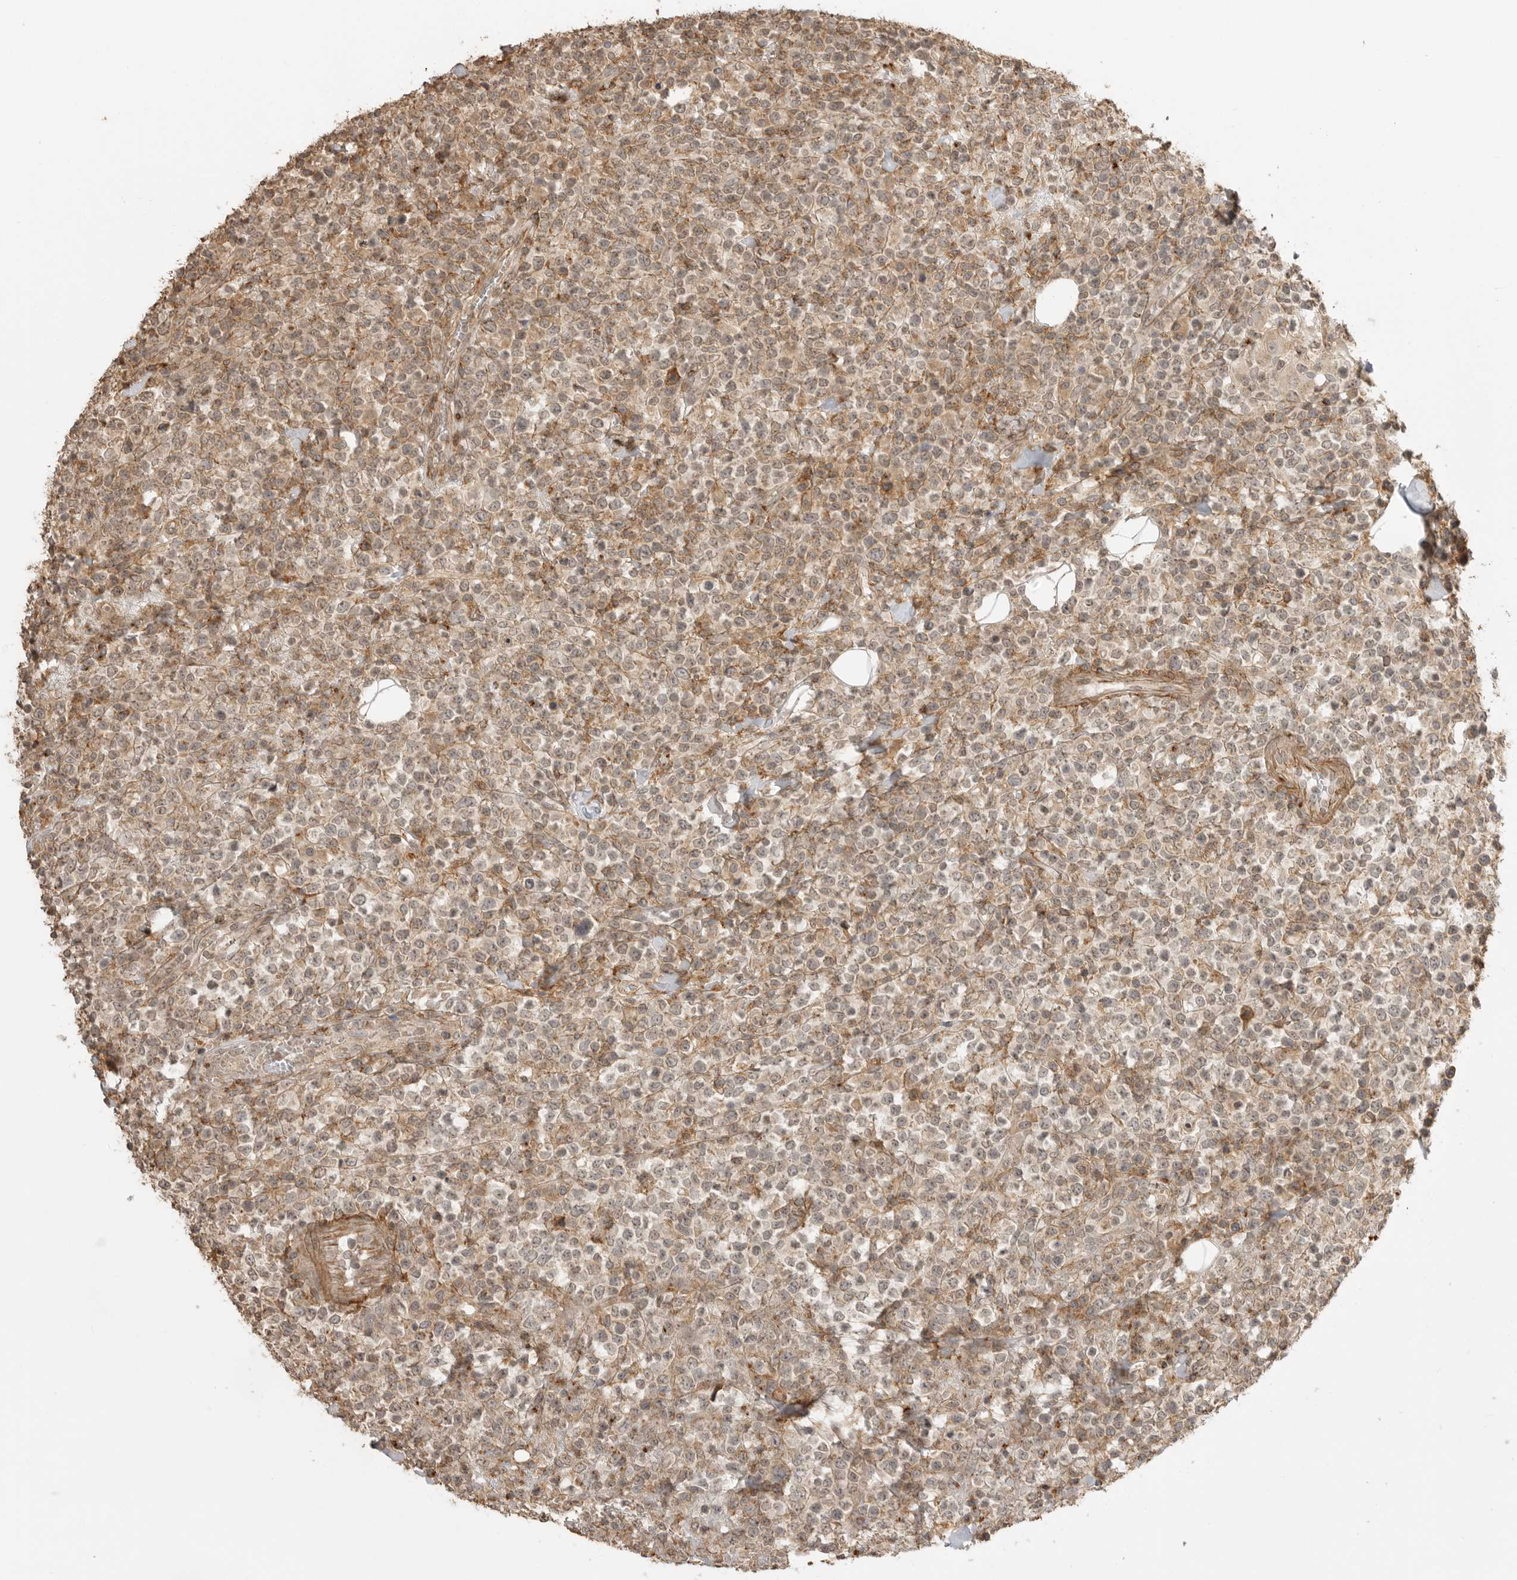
{"staining": {"intensity": "weak", "quantity": ">75%", "location": "cytoplasmic/membranous"}, "tissue": "lymphoma", "cell_type": "Tumor cells", "image_type": "cancer", "snomed": [{"axis": "morphology", "description": "Malignant lymphoma, non-Hodgkin's type, High grade"}, {"axis": "topography", "description": "Colon"}], "caption": "Protein expression analysis of high-grade malignant lymphoma, non-Hodgkin's type displays weak cytoplasmic/membranous staining in about >75% of tumor cells.", "gene": "GPC2", "patient": {"sex": "female", "age": 53}}